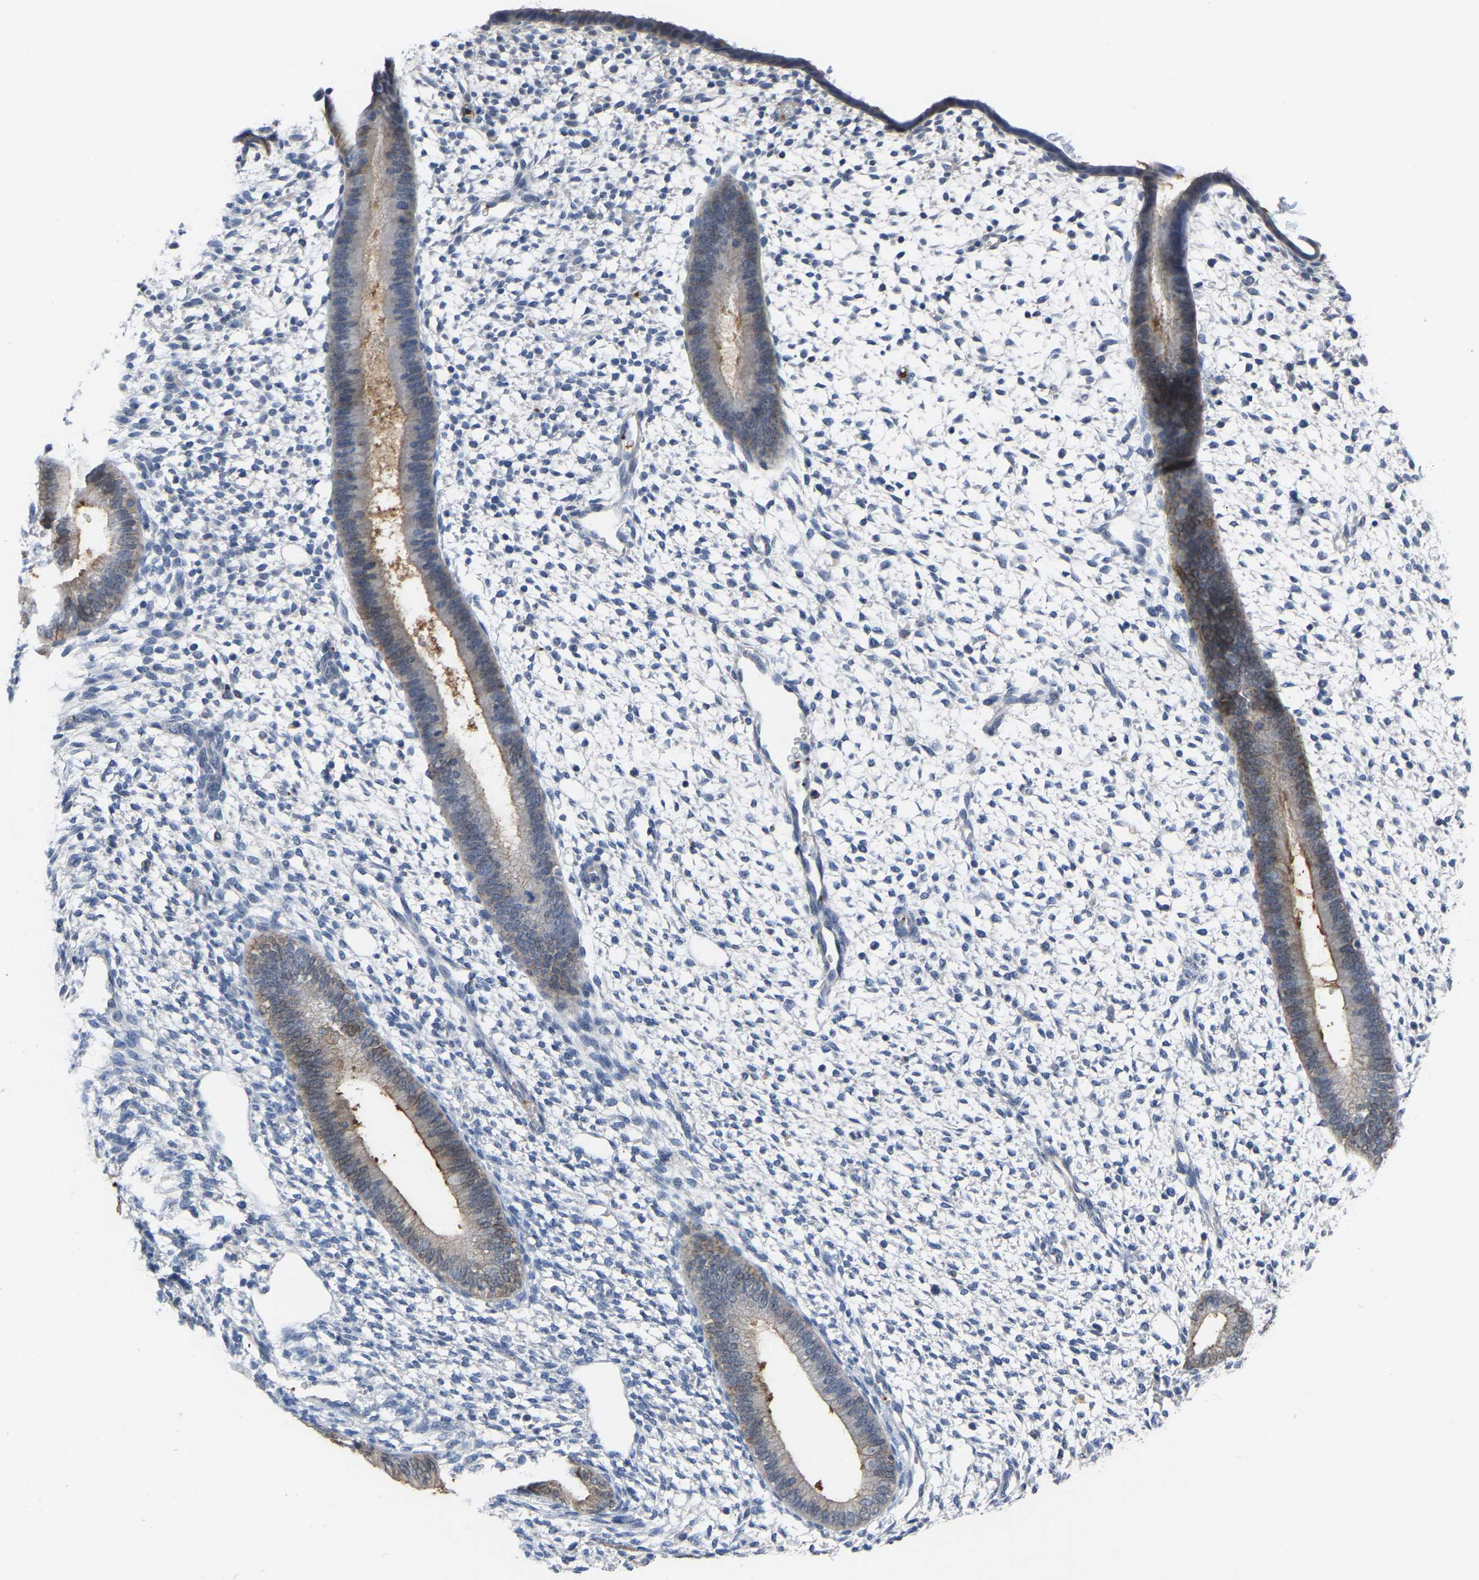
{"staining": {"intensity": "negative", "quantity": "none", "location": "none"}, "tissue": "endometrium", "cell_type": "Cells in endometrial stroma", "image_type": "normal", "snomed": [{"axis": "morphology", "description": "Normal tissue, NOS"}, {"axis": "topography", "description": "Endometrium"}], "caption": "Immunohistochemical staining of unremarkable endometrium displays no significant expression in cells in endometrial stroma. (DAB (3,3'-diaminobenzidine) immunohistochemistry visualized using brightfield microscopy, high magnification).", "gene": "ZNF449", "patient": {"sex": "female", "age": 46}}